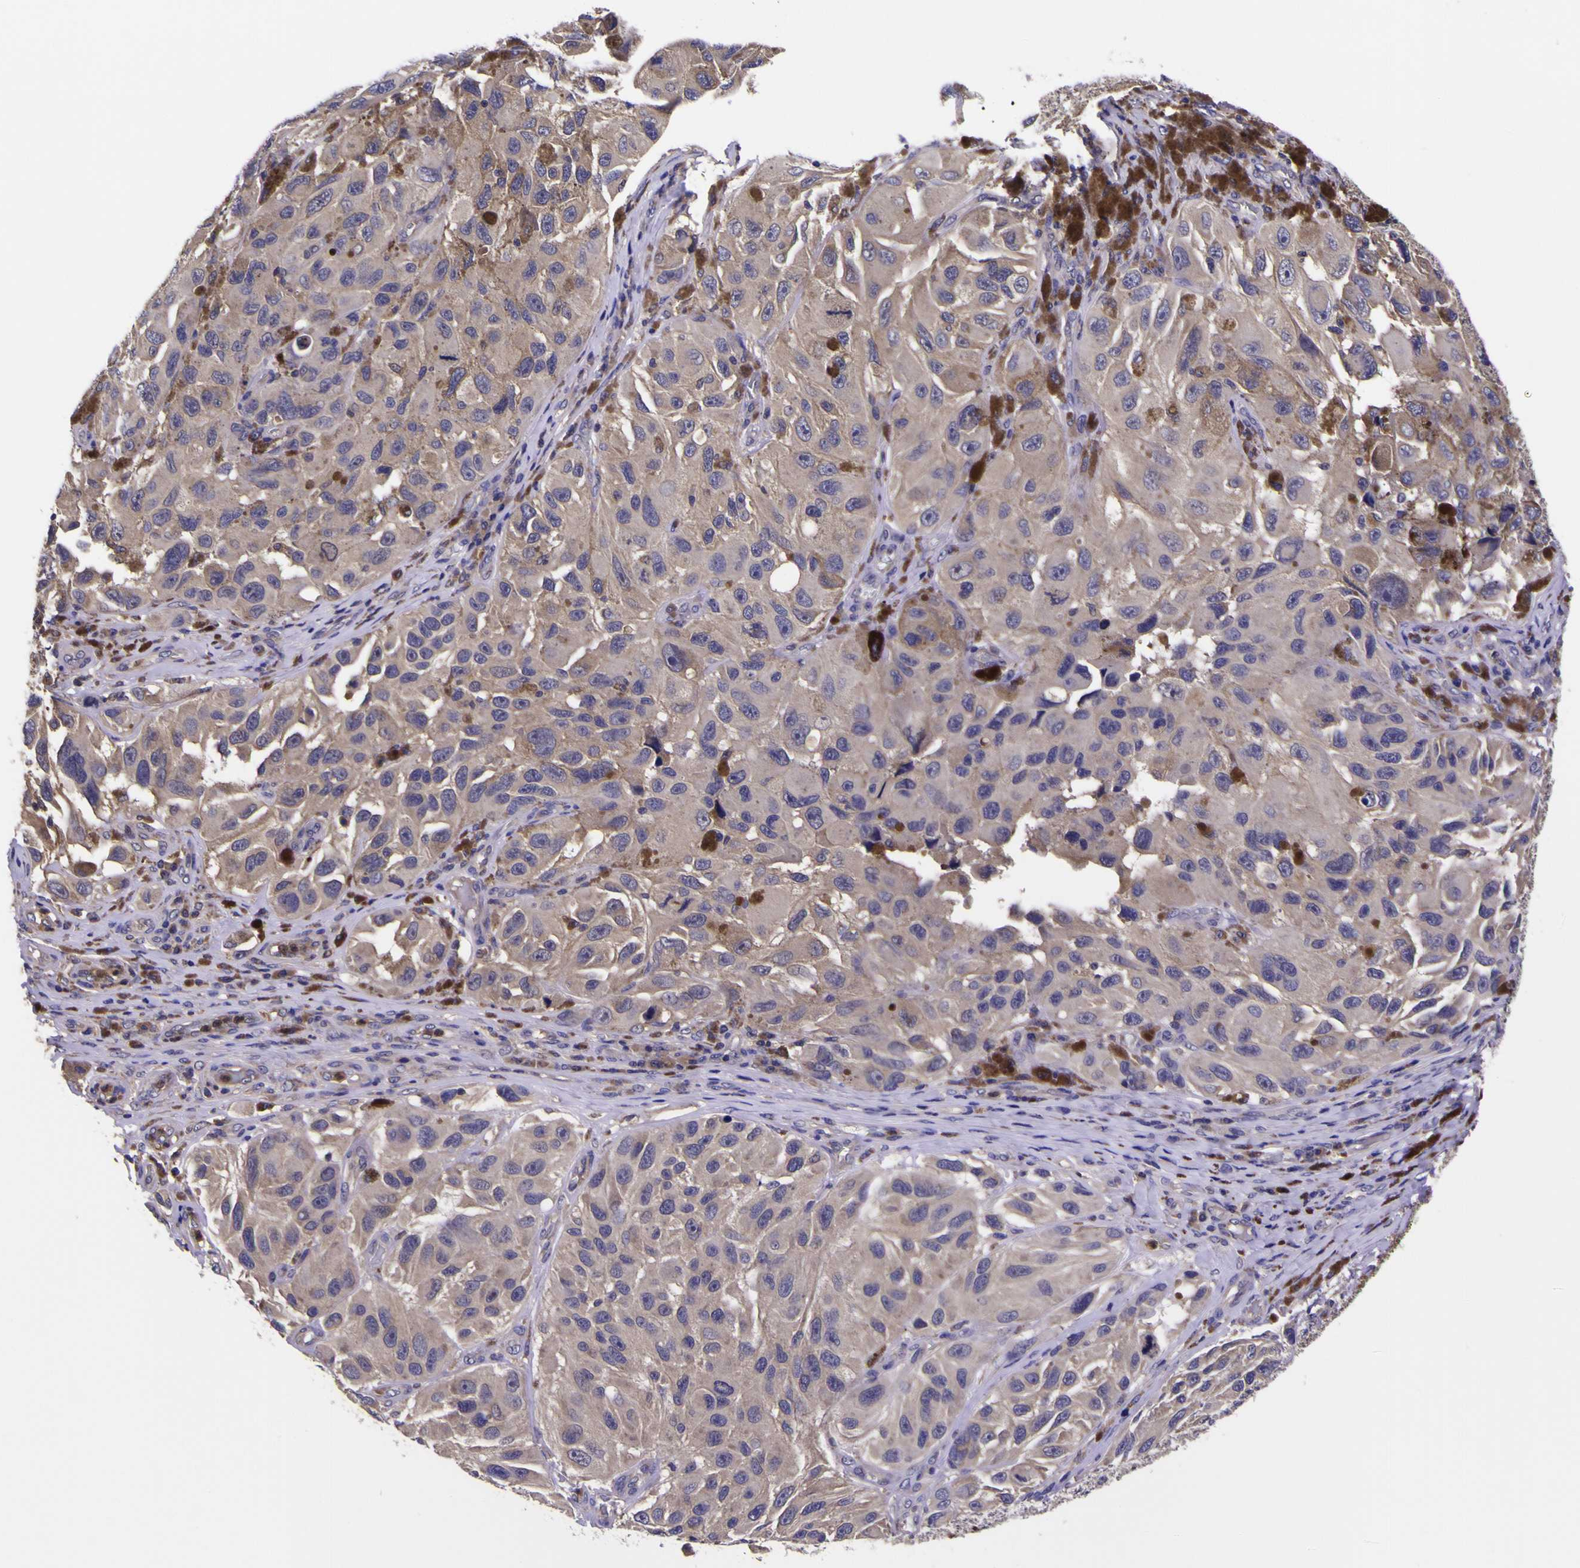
{"staining": {"intensity": "weak", "quantity": ">75%", "location": "cytoplasmic/membranous"}, "tissue": "melanoma", "cell_type": "Tumor cells", "image_type": "cancer", "snomed": [{"axis": "morphology", "description": "Malignant melanoma, NOS"}, {"axis": "topography", "description": "Skin"}], "caption": "Tumor cells demonstrate weak cytoplasmic/membranous staining in about >75% of cells in melanoma.", "gene": "MAPK14", "patient": {"sex": "female", "age": 73}}